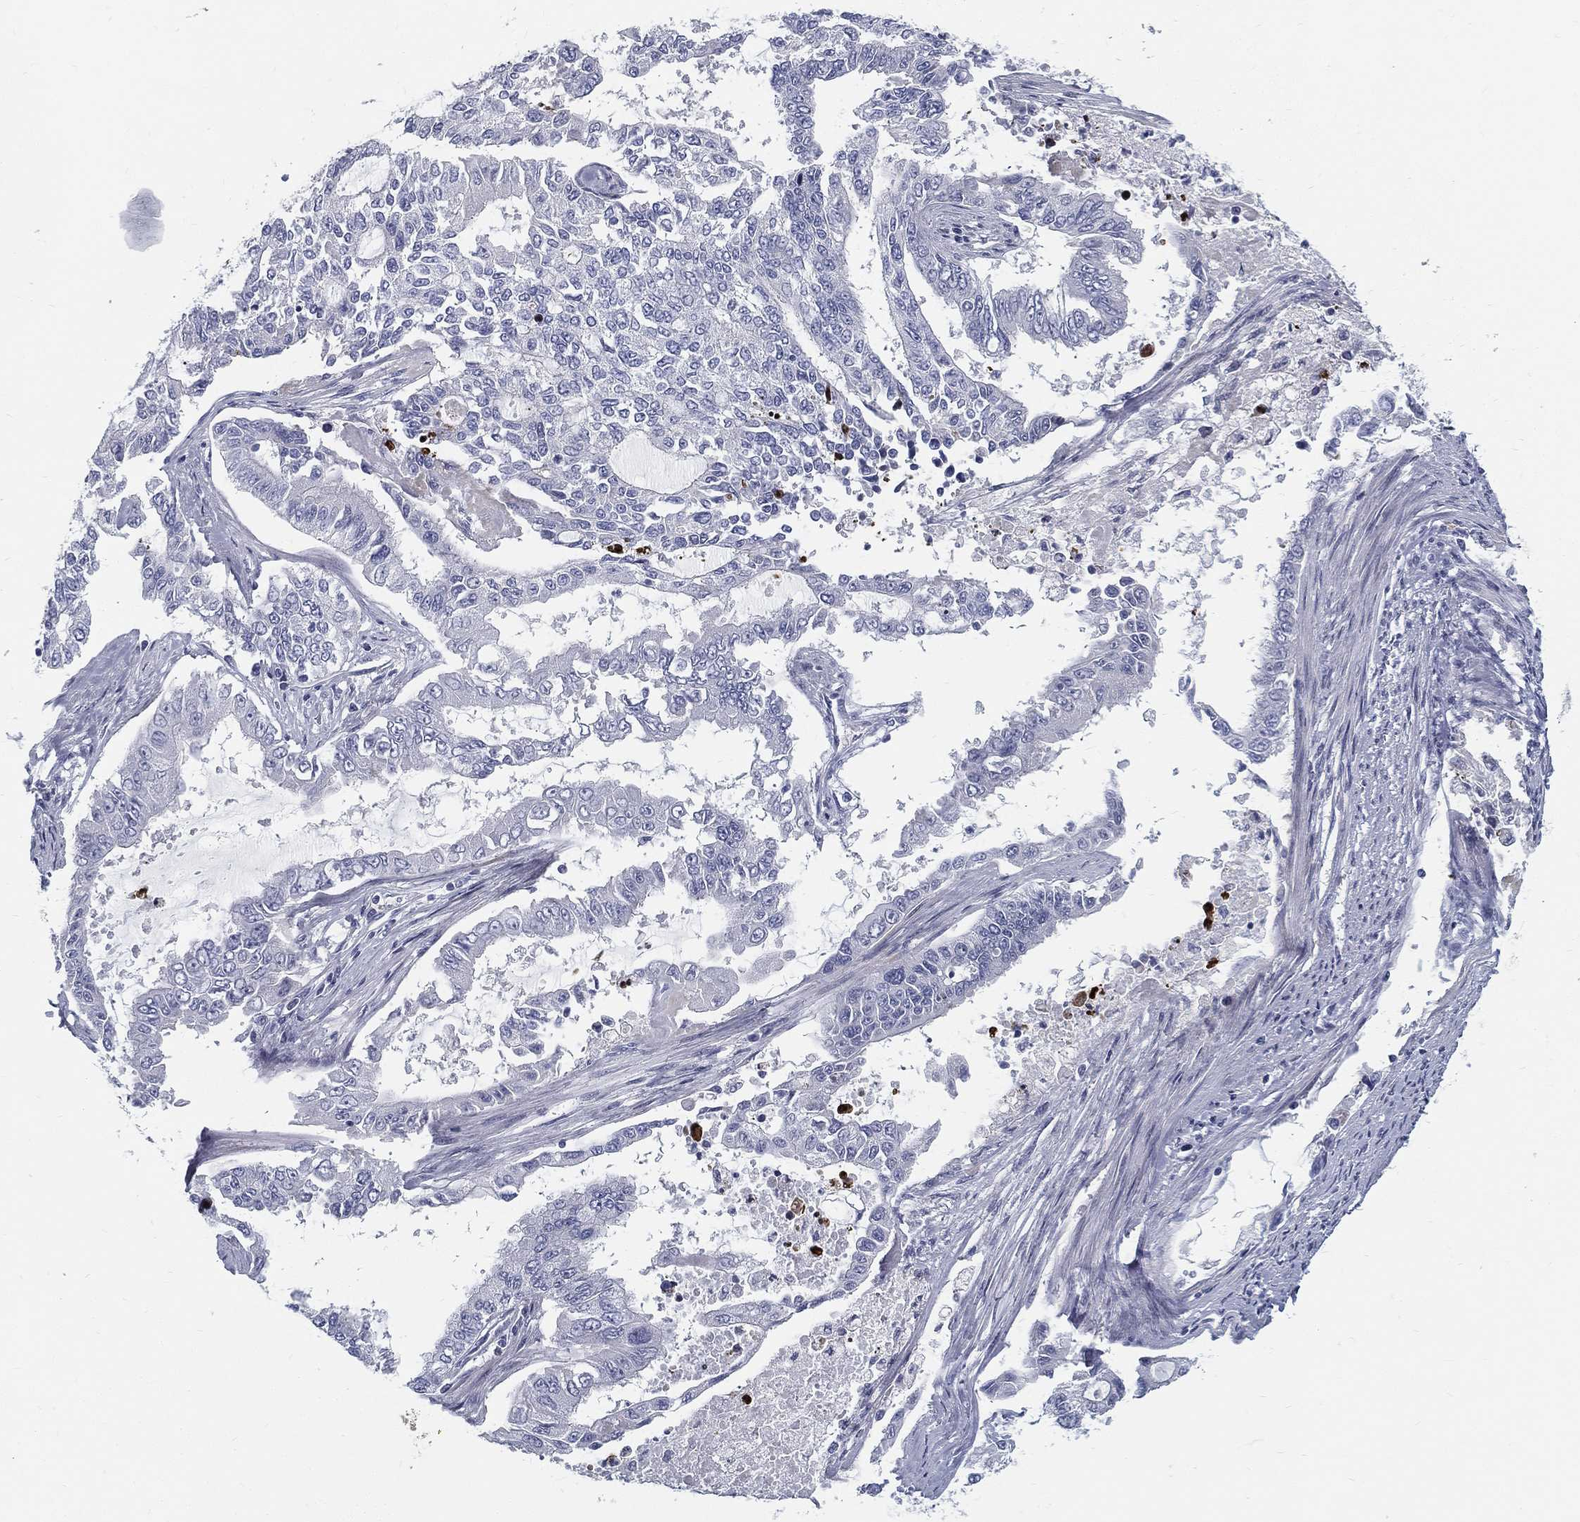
{"staining": {"intensity": "negative", "quantity": "none", "location": "none"}, "tissue": "endometrial cancer", "cell_type": "Tumor cells", "image_type": "cancer", "snomed": [{"axis": "morphology", "description": "Adenocarcinoma, NOS"}, {"axis": "topography", "description": "Uterus"}], "caption": "The micrograph reveals no staining of tumor cells in endometrial cancer.", "gene": "SPPL2C", "patient": {"sex": "female", "age": 59}}